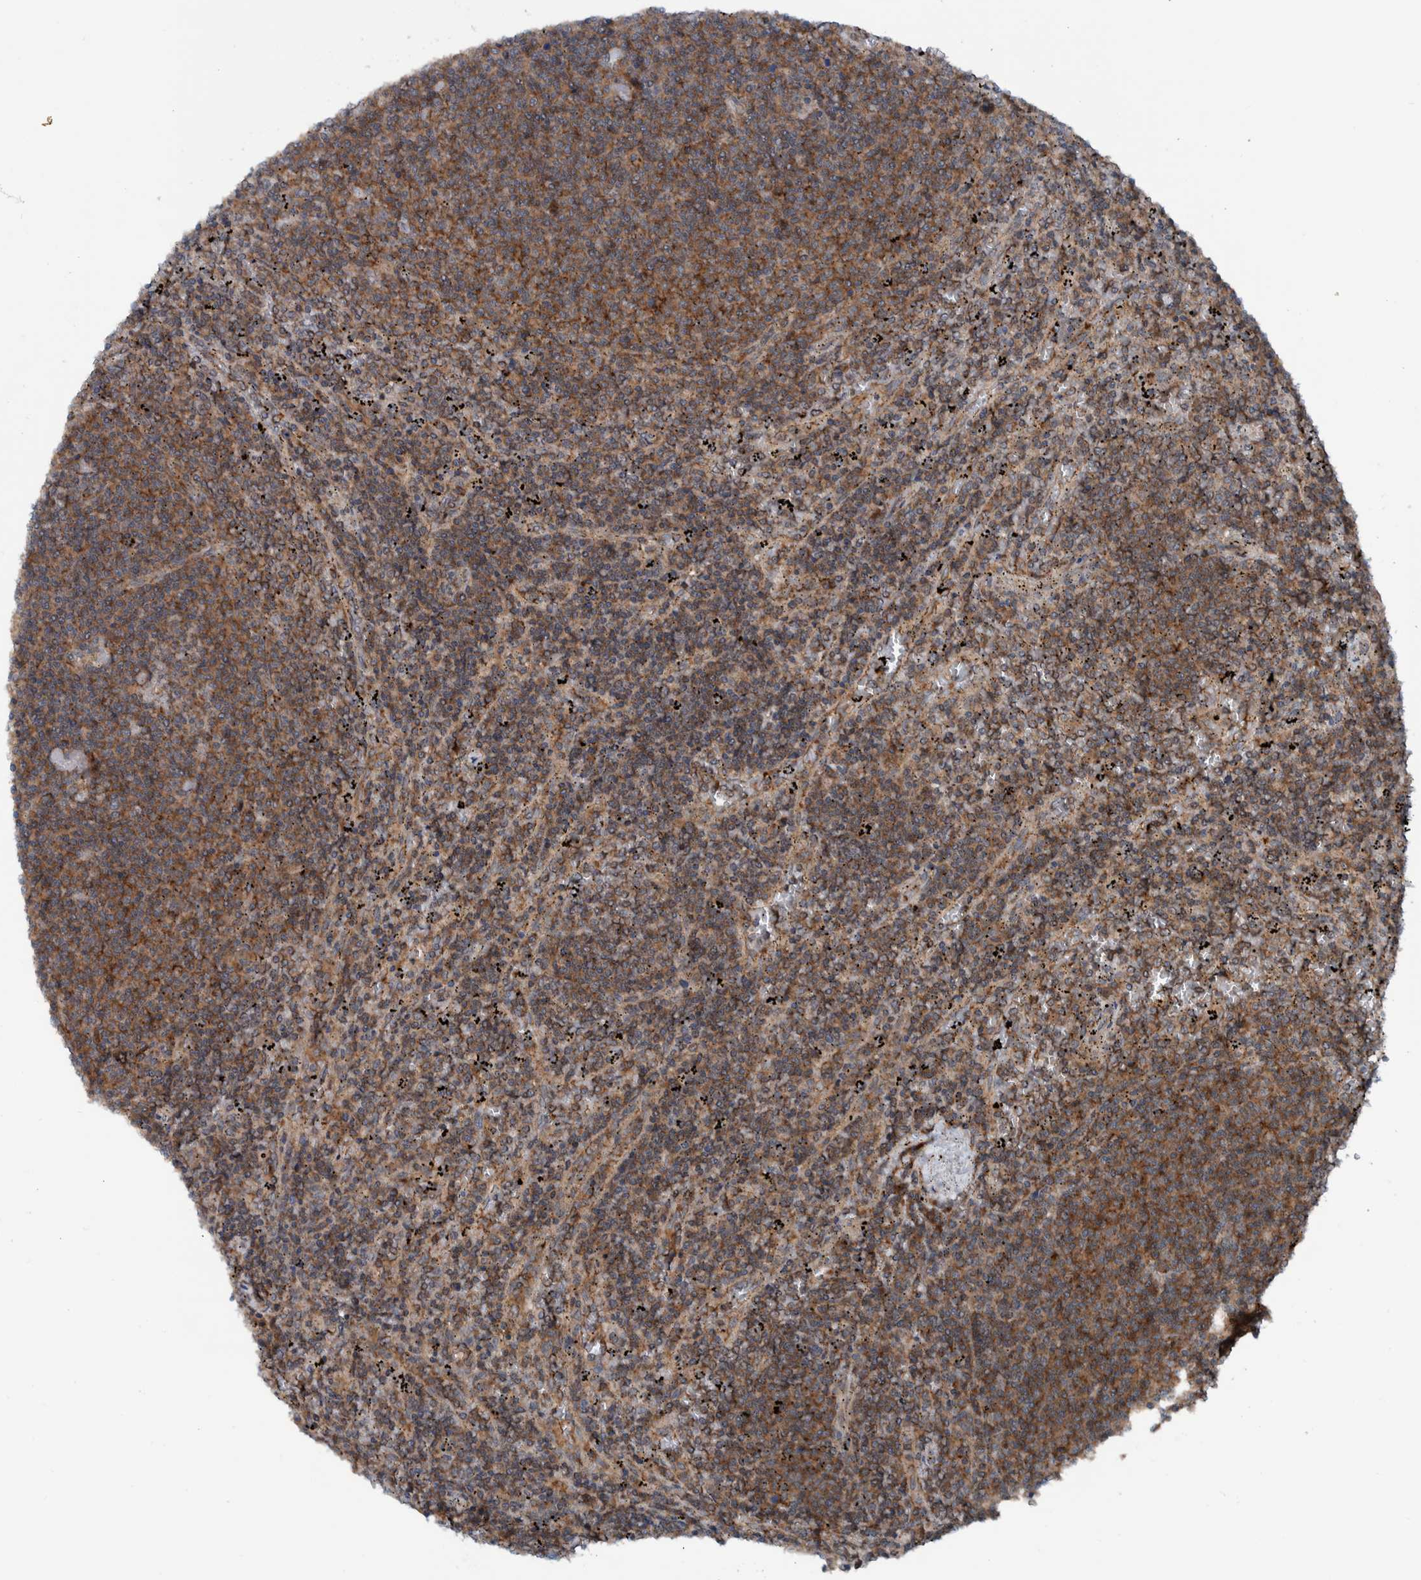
{"staining": {"intensity": "moderate", "quantity": ">75%", "location": "cytoplasmic/membranous"}, "tissue": "lymphoma", "cell_type": "Tumor cells", "image_type": "cancer", "snomed": [{"axis": "morphology", "description": "Malignant lymphoma, non-Hodgkin's type, Low grade"}, {"axis": "topography", "description": "Spleen"}], "caption": "Immunohistochemical staining of lymphoma displays moderate cytoplasmic/membranous protein positivity in approximately >75% of tumor cells.", "gene": "CUEDC1", "patient": {"sex": "female", "age": 50}}